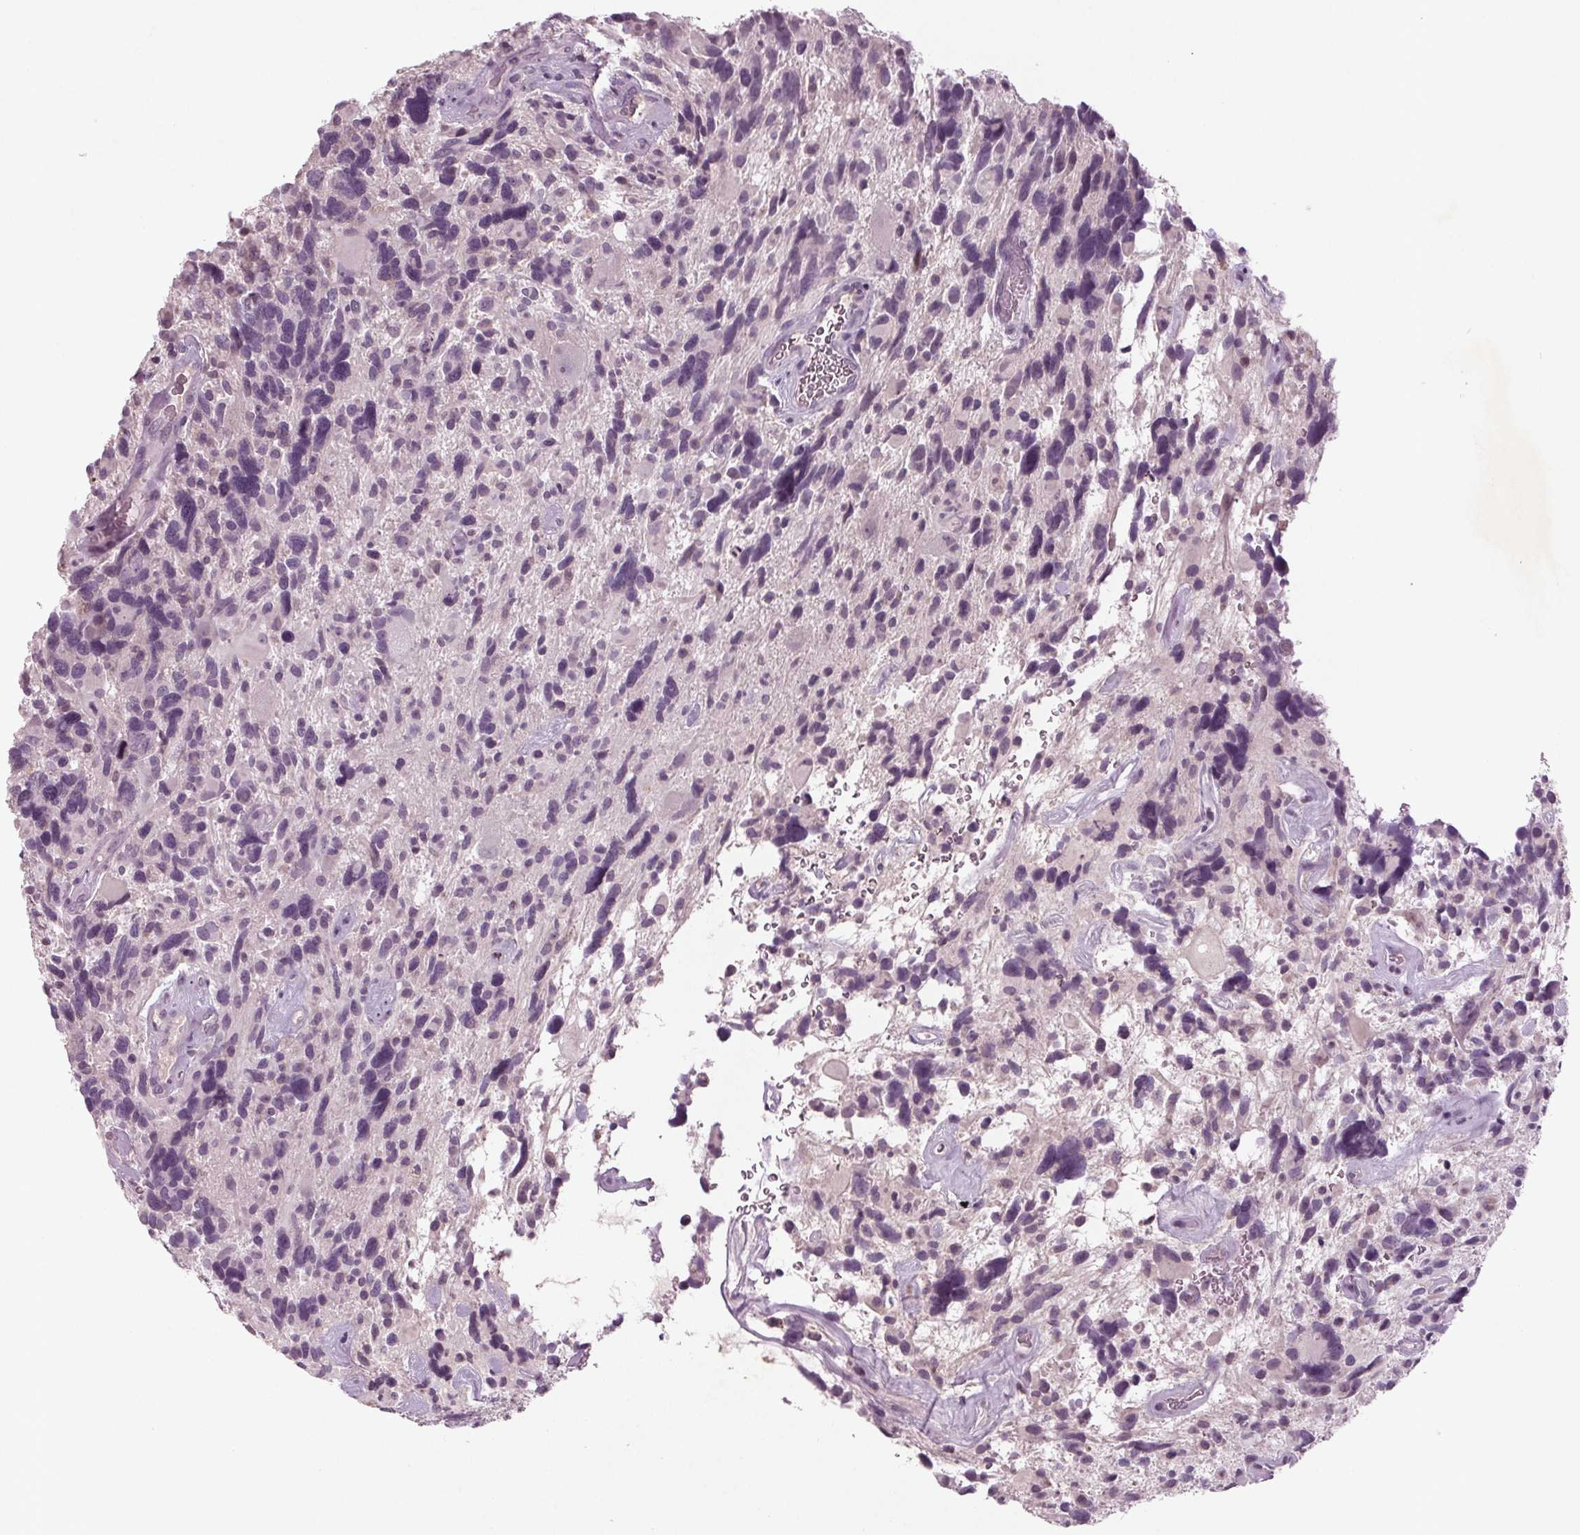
{"staining": {"intensity": "negative", "quantity": "none", "location": "none"}, "tissue": "glioma", "cell_type": "Tumor cells", "image_type": "cancer", "snomed": [{"axis": "morphology", "description": "Glioma, malignant, High grade"}, {"axis": "topography", "description": "Brain"}], "caption": "This is an immunohistochemistry photomicrograph of human malignant glioma (high-grade). There is no positivity in tumor cells.", "gene": "BHLHE22", "patient": {"sex": "male", "age": 49}}